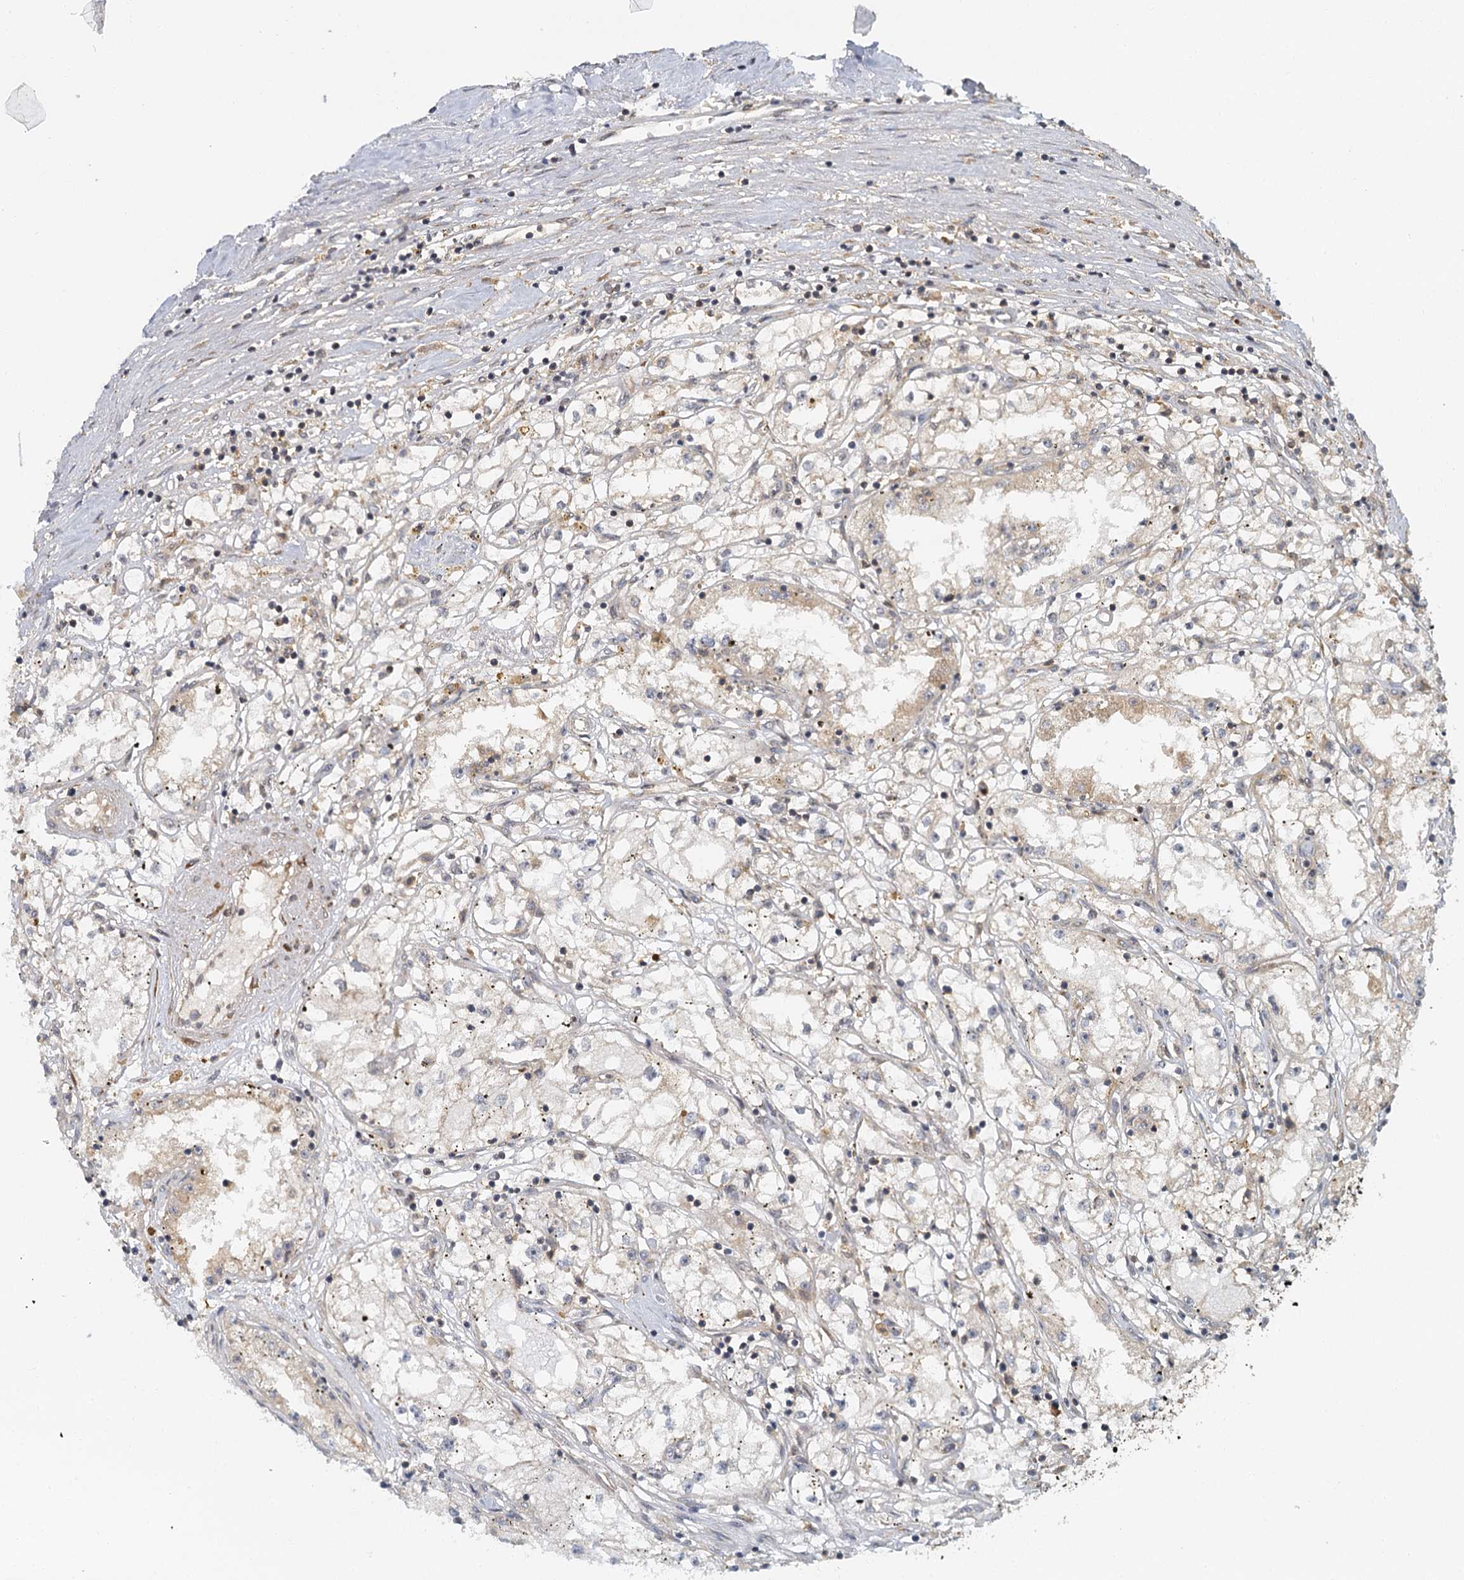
{"staining": {"intensity": "weak", "quantity": "<25%", "location": "cytoplasmic/membranous"}, "tissue": "renal cancer", "cell_type": "Tumor cells", "image_type": "cancer", "snomed": [{"axis": "morphology", "description": "Adenocarcinoma, NOS"}, {"axis": "topography", "description": "Kidney"}], "caption": "High power microscopy photomicrograph of an immunohistochemistry (IHC) micrograph of renal adenocarcinoma, revealing no significant positivity in tumor cells.", "gene": "ZNF549", "patient": {"sex": "male", "age": 56}}